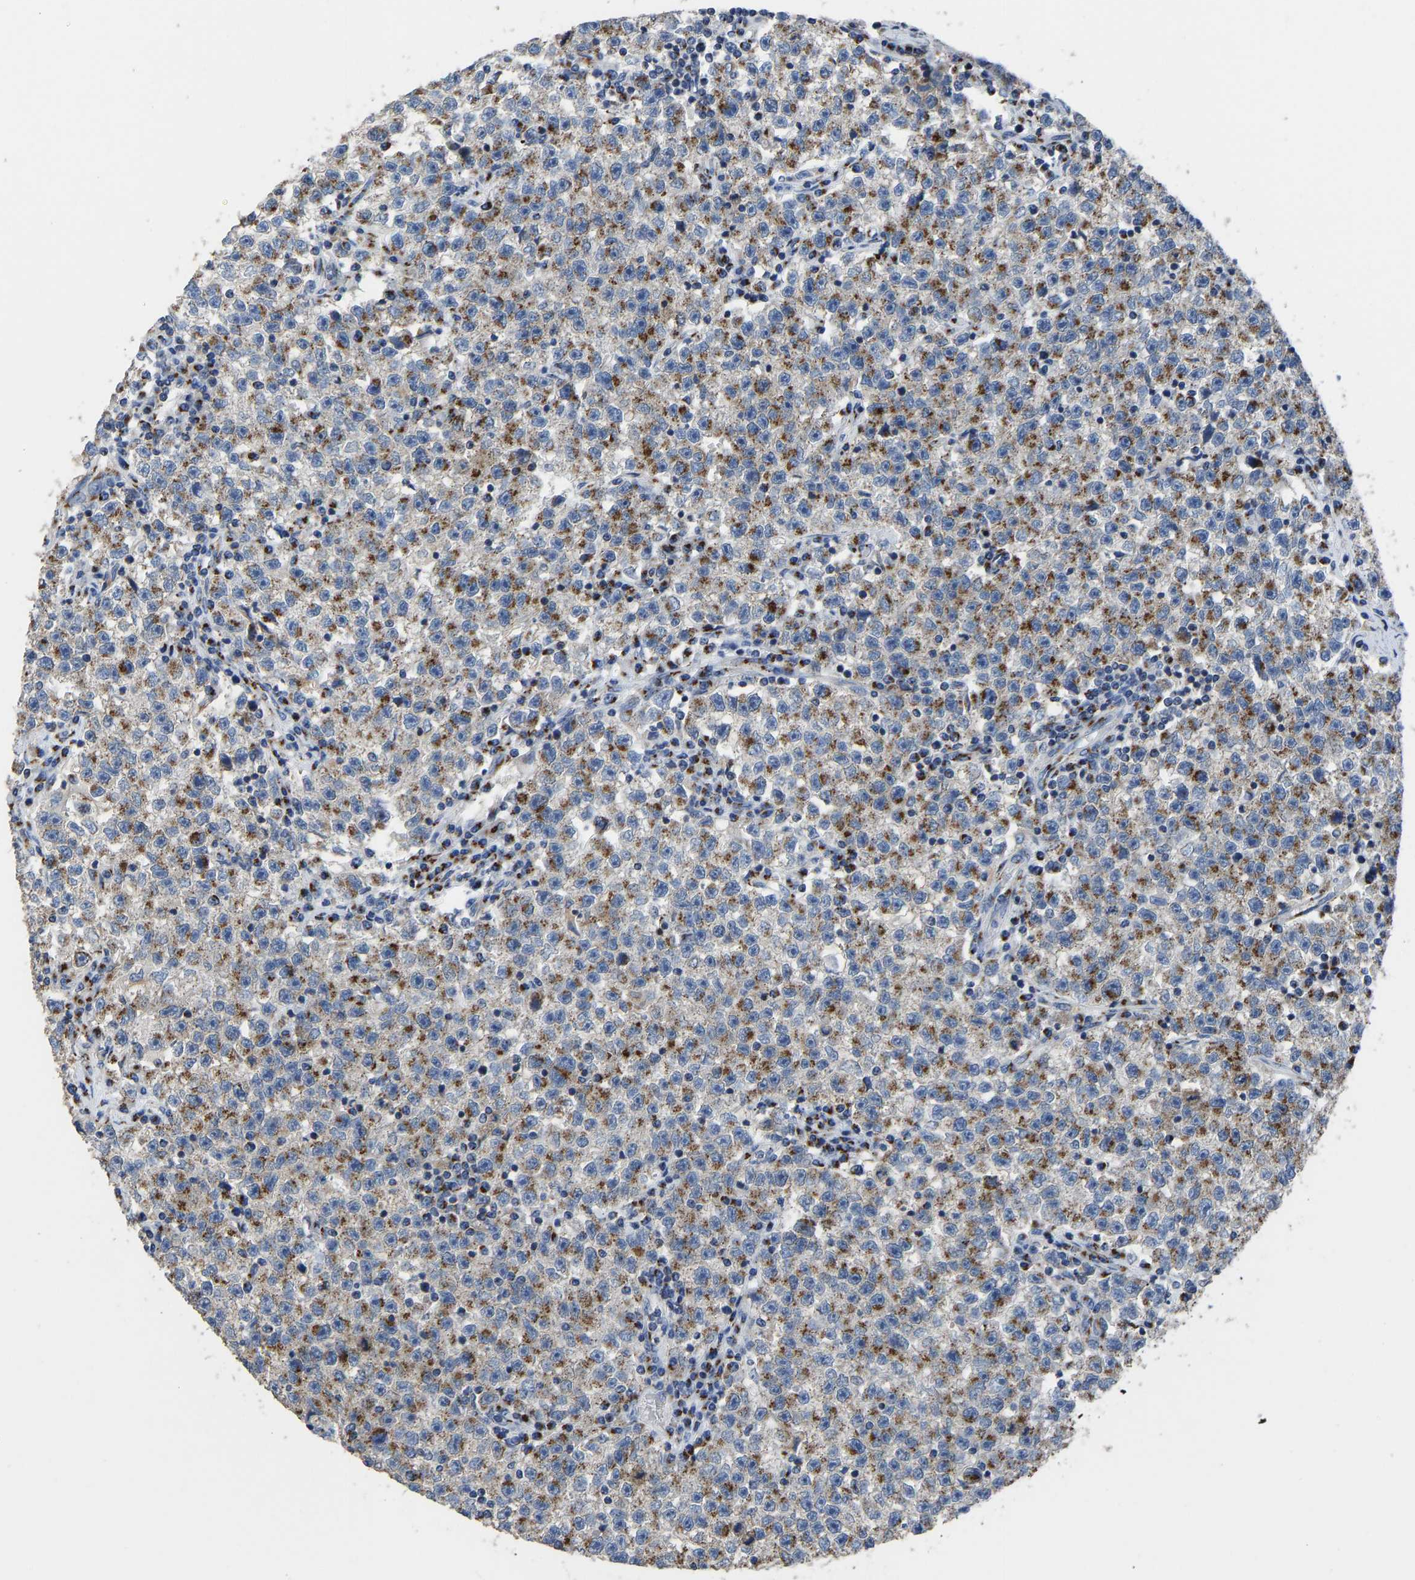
{"staining": {"intensity": "moderate", "quantity": ">75%", "location": "cytoplasmic/membranous"}, "tissue": "testis cancer", "cell_type": "Tumor cells", "image_type": "cancer", "snomed": [{"axis": "morphology", "description": "Seminoma, NOS"}, {"axis": "topography", "description": "Testis"}], "caption": "Tumor cells exhibit medium levels of moderate cytoplasmic/membranous expression in approximately >75% of cells in human testis cancer (seminoma).", "gene": "TMEM87A", "patient": {"sex": "male", "age": 22}}